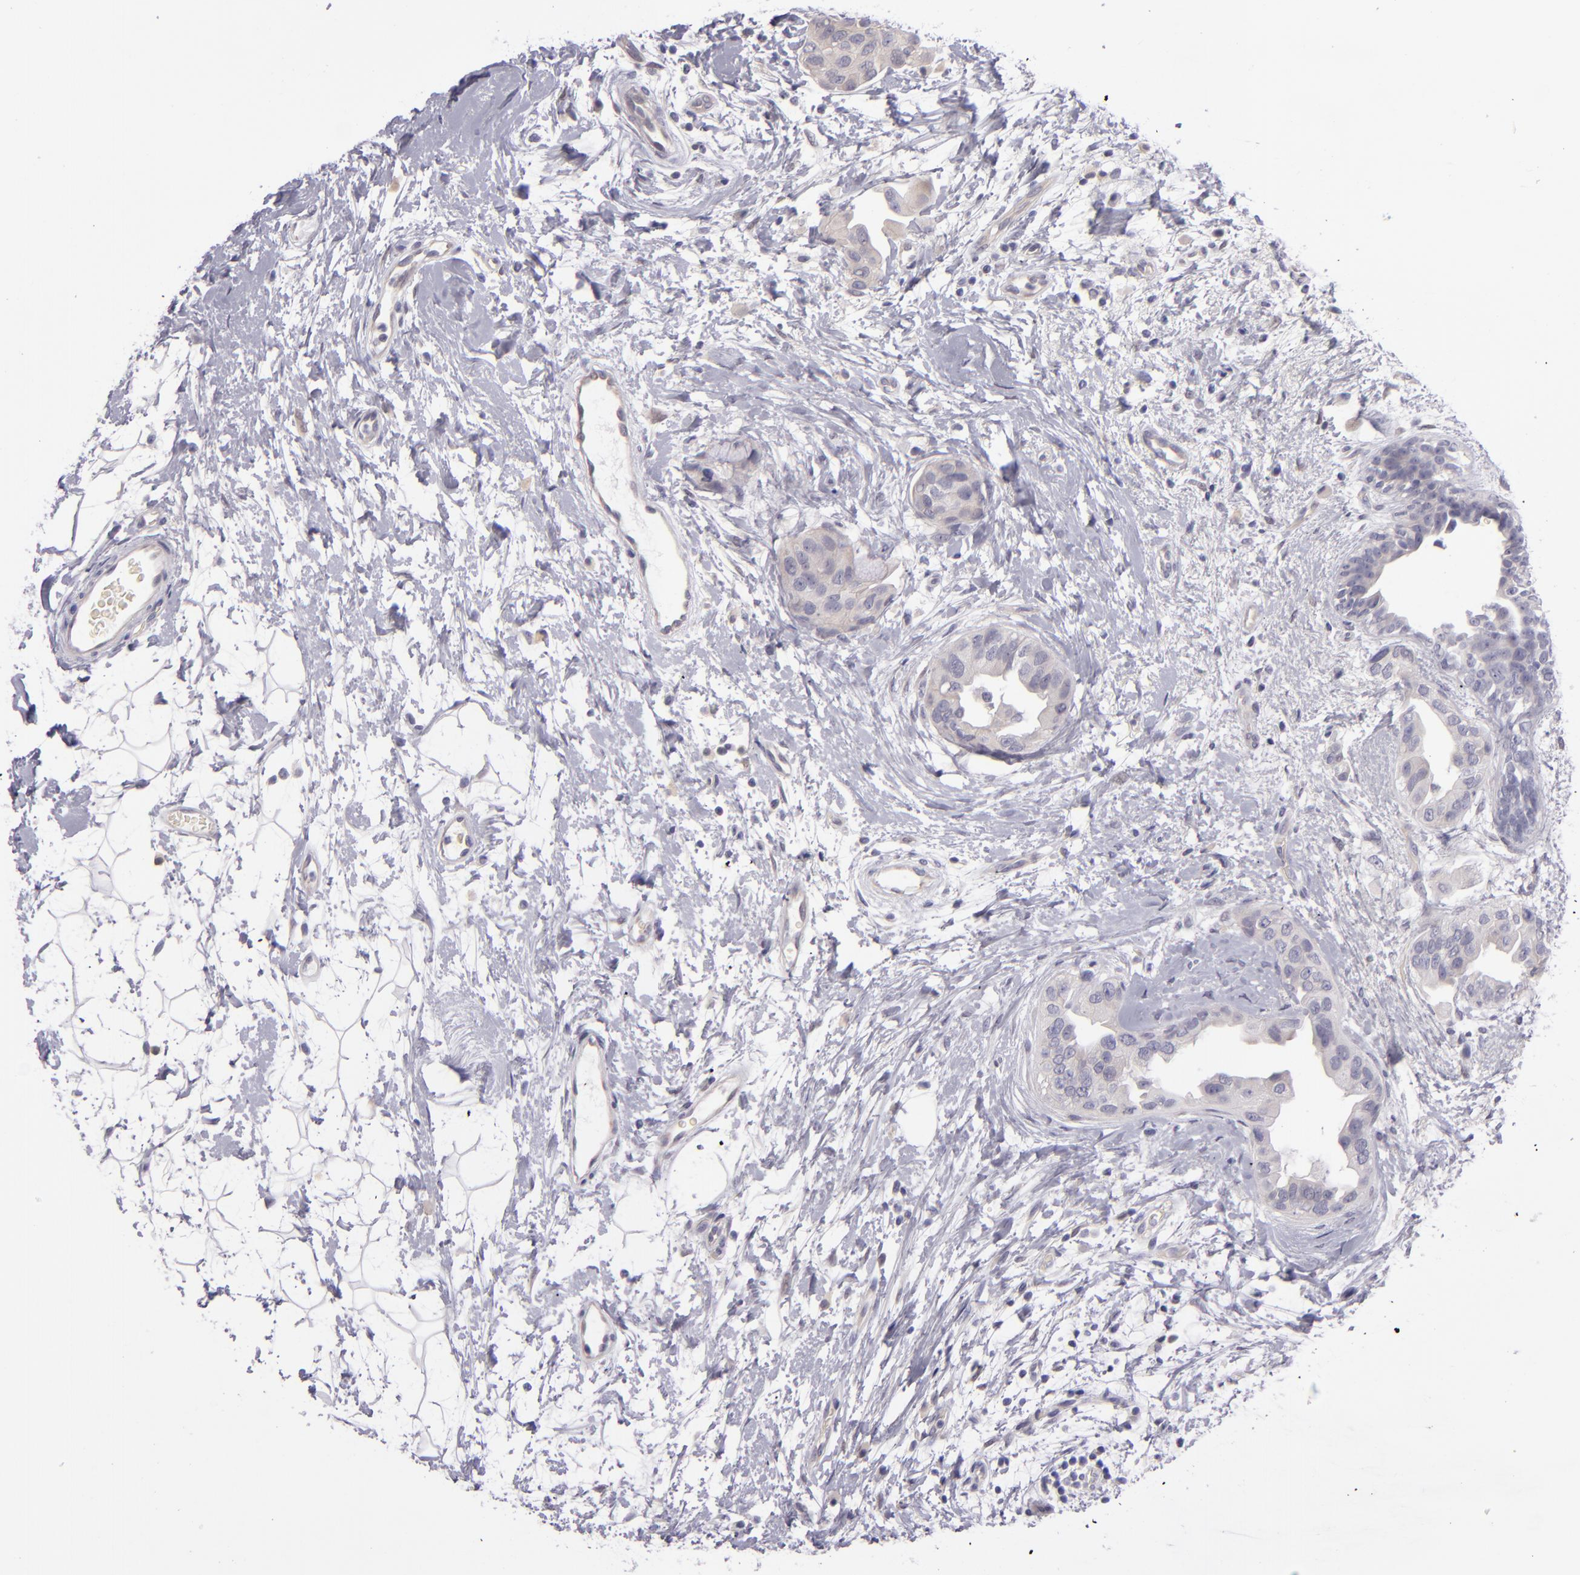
{"staining": {"intensity": "negative", "quantity": "none", "location": "none"}, "tissue": "breast cancer", "cell_type": "Tumor cells", "image_type": "cancer", "snomed": [{"axis": "morphology", "description": "Duct carcinoma"}, {"axis": "topography", "description": "Breast"}], "caption": "Tumor cells show no significant expression in infiltrating ductal carcinoma (breast).", "gene": "SNCB", "patient": {"sex": "female", "age": 40}}